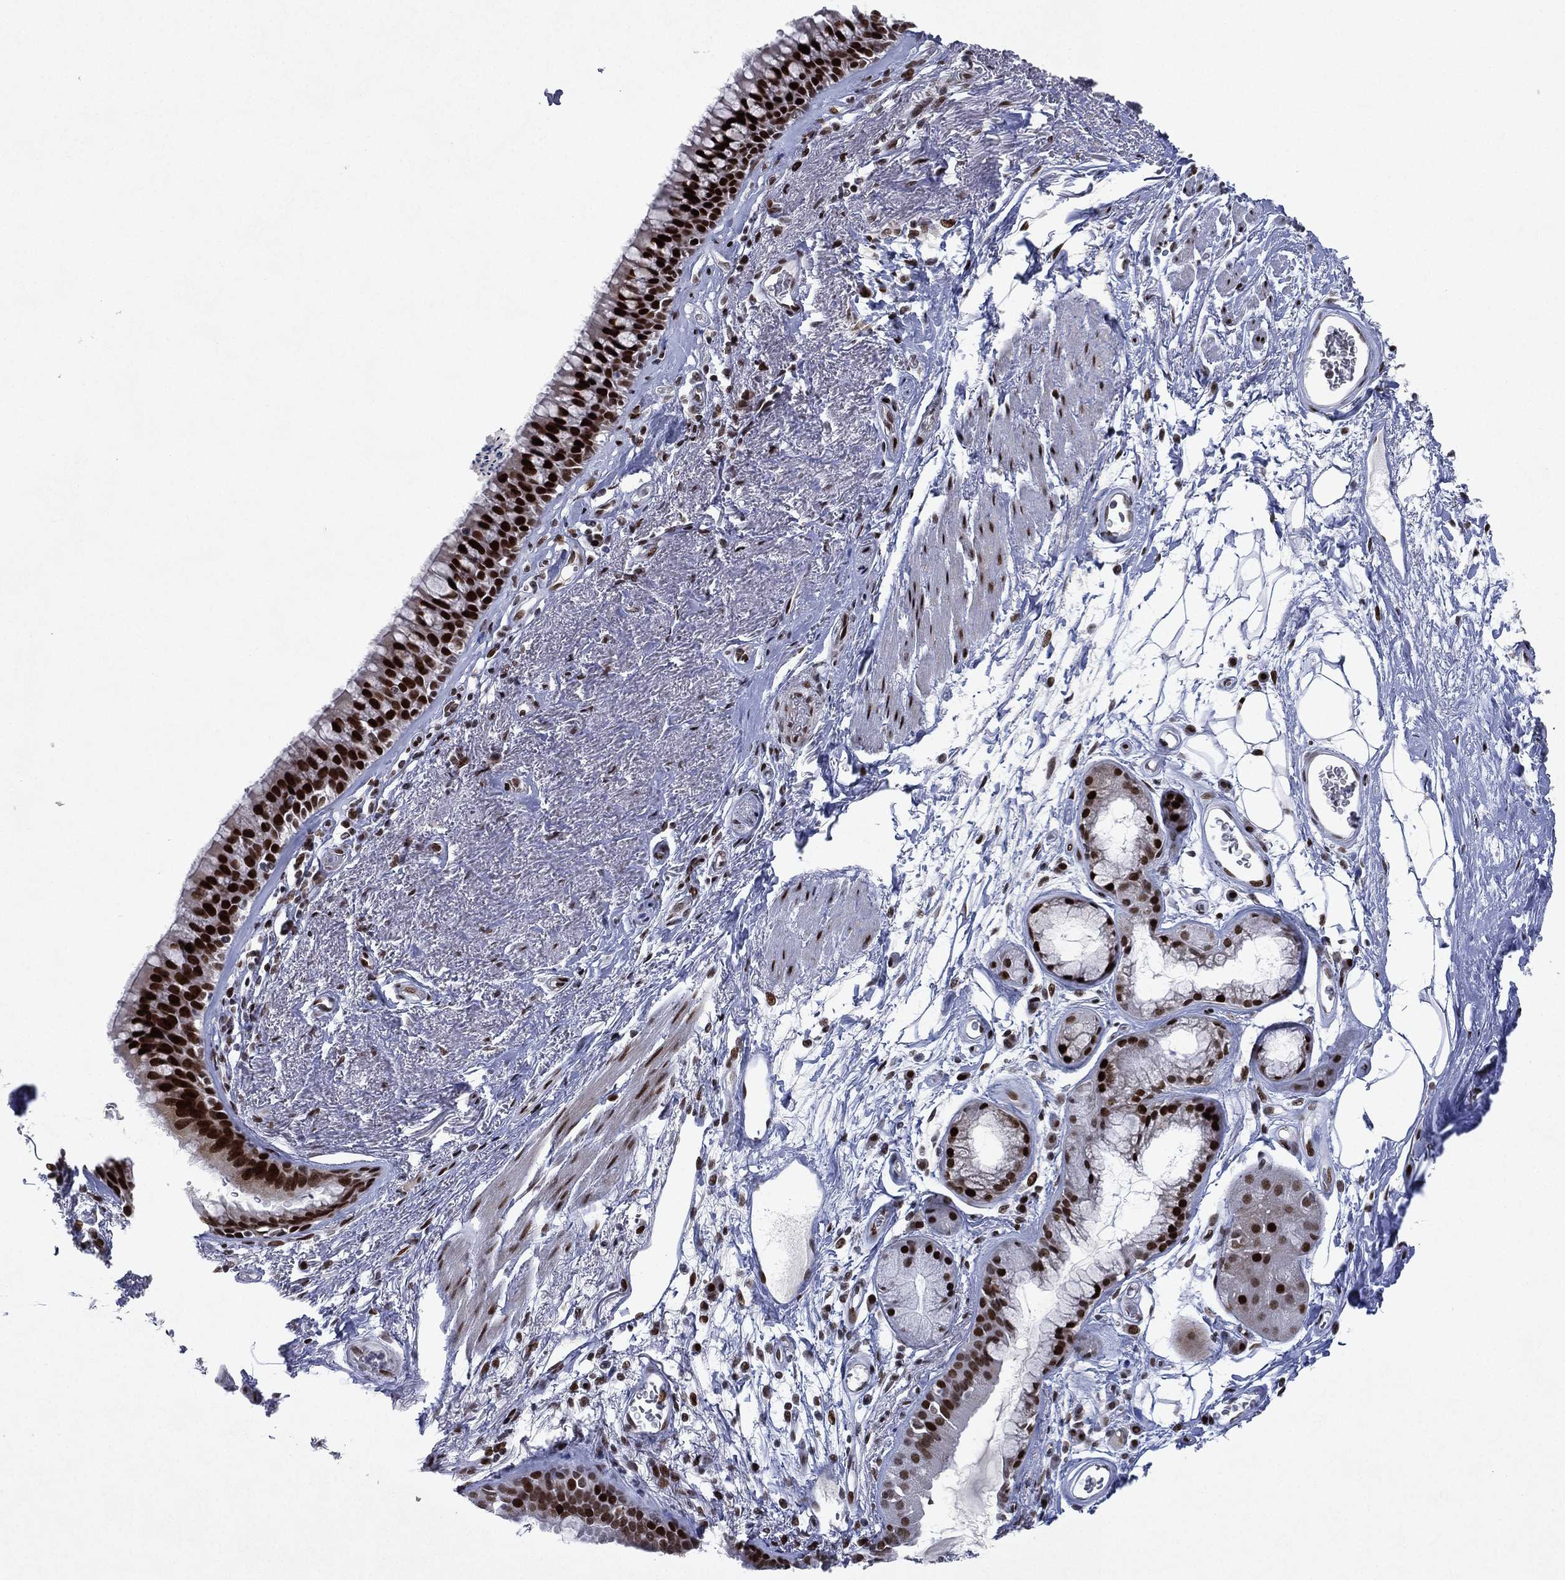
{"staining": {"intensity": "strong", "quantity": ">75%", "location": "nuclear"}, "tissue": "bronchus", "cell_type": "Respiratory epithelial cells", "image_type": "normal", "snomed": [{"axis": "morphology", "description": "Normal tissue, NOS"}, {"axis": "topography", "description": "Bronchus"}], "caption": "Immunohistochemical staining of unremarkable bronchus shows high levels of strong nuclear positivity in about >75% of respiratory epithelial cells. (DAB (3,3'-diaminobenzidine) IHC with brightfield microscopy, high magnification).", "gene": "RTF1", "patient": {"sex": "male", "age": 82}}